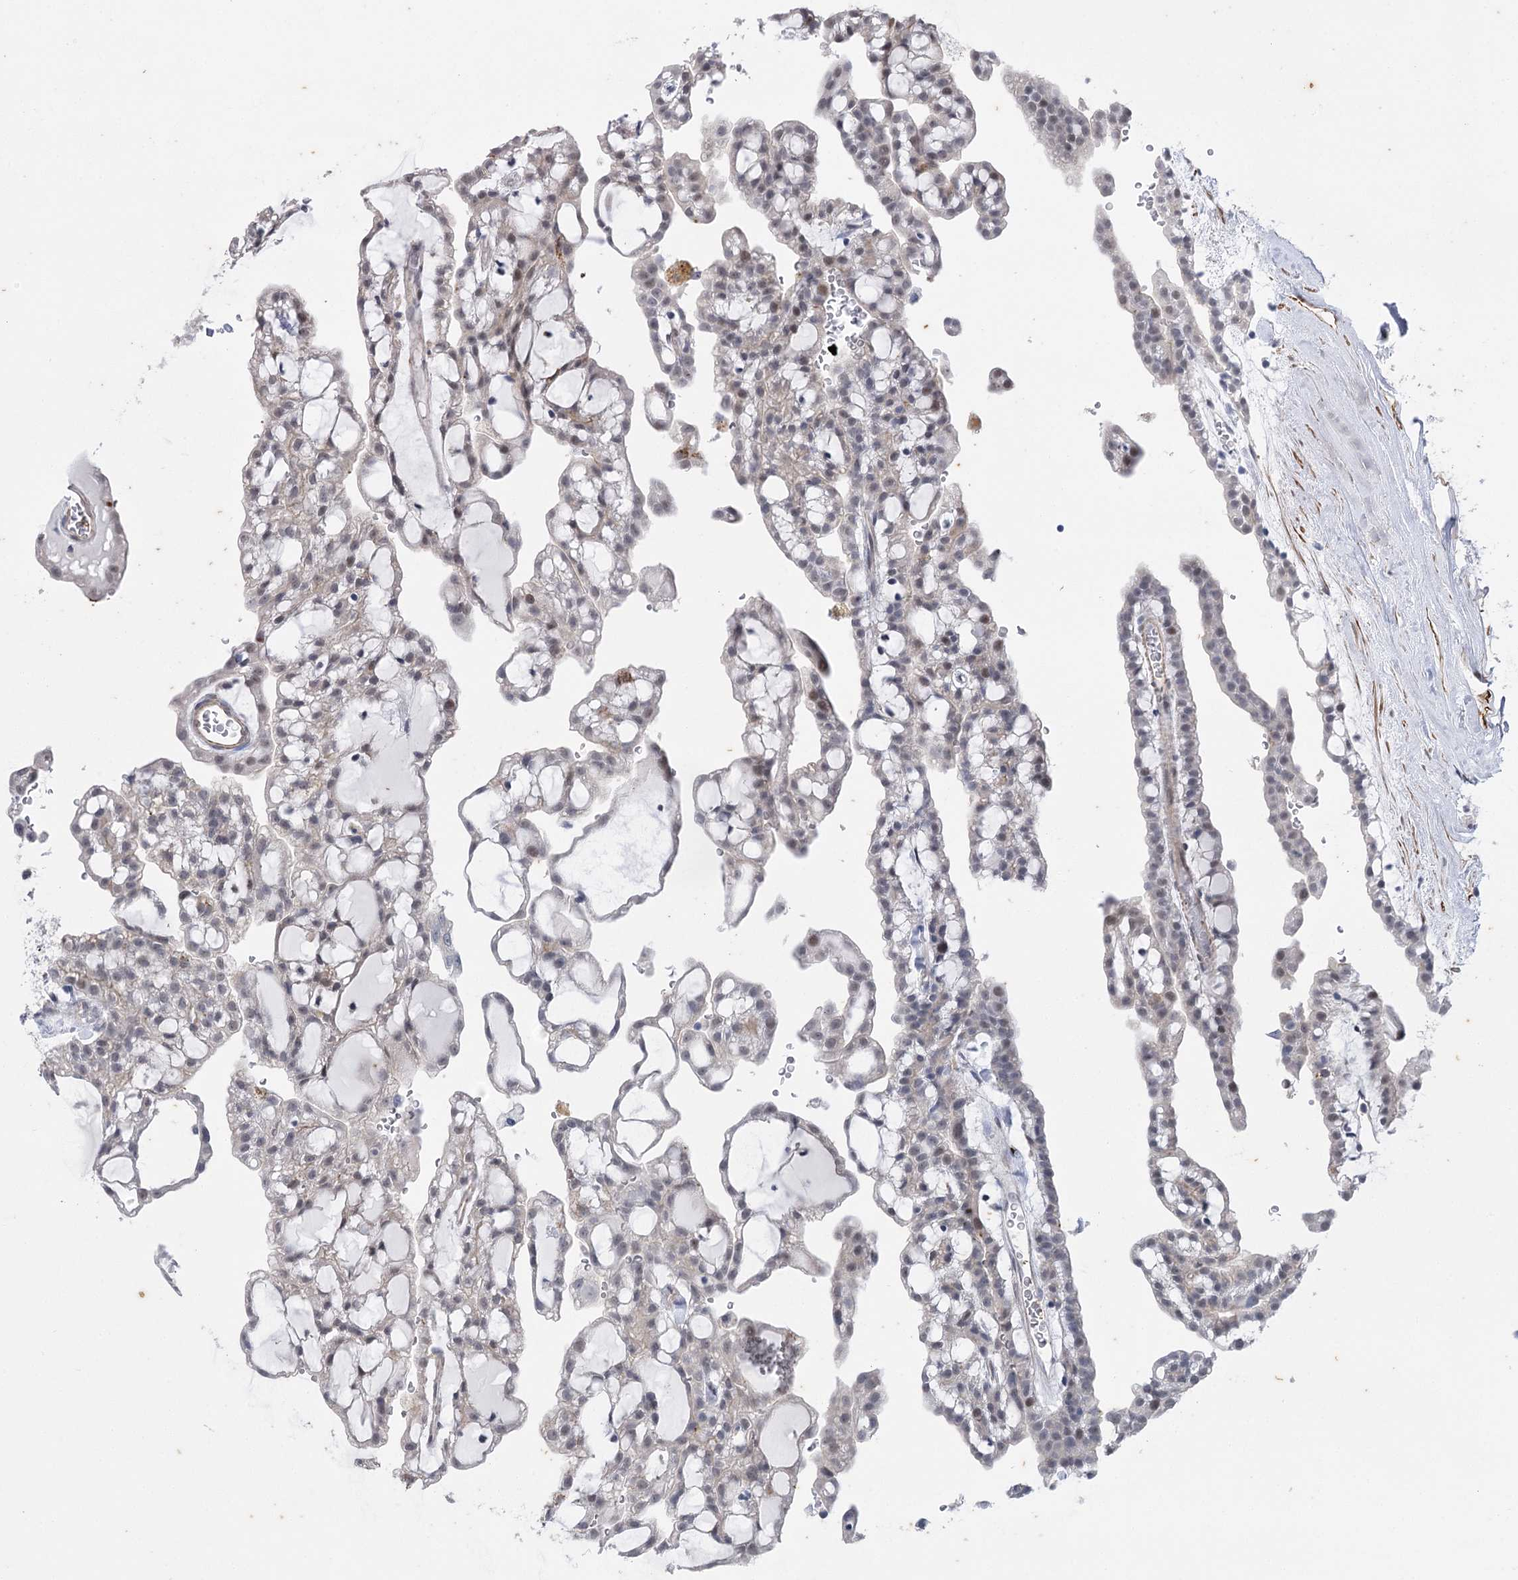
{"staining": {"intensity": "negative", "quantity": "none", "location": "none"}, "tissue": "renal cancer", "cell_type": "Tumor cells", "image_type": "cancer", "snomed": [{"axis": "morphology", "description": "Adenocarcinoma, NOS"}, {"axis": "topography", "description": "Kidney"}], "caption": "An image of human renal cancer is negative for staining in tumor cells.", "gene": "AGXT2", "patient": {"sex": "male", "age": 63}}